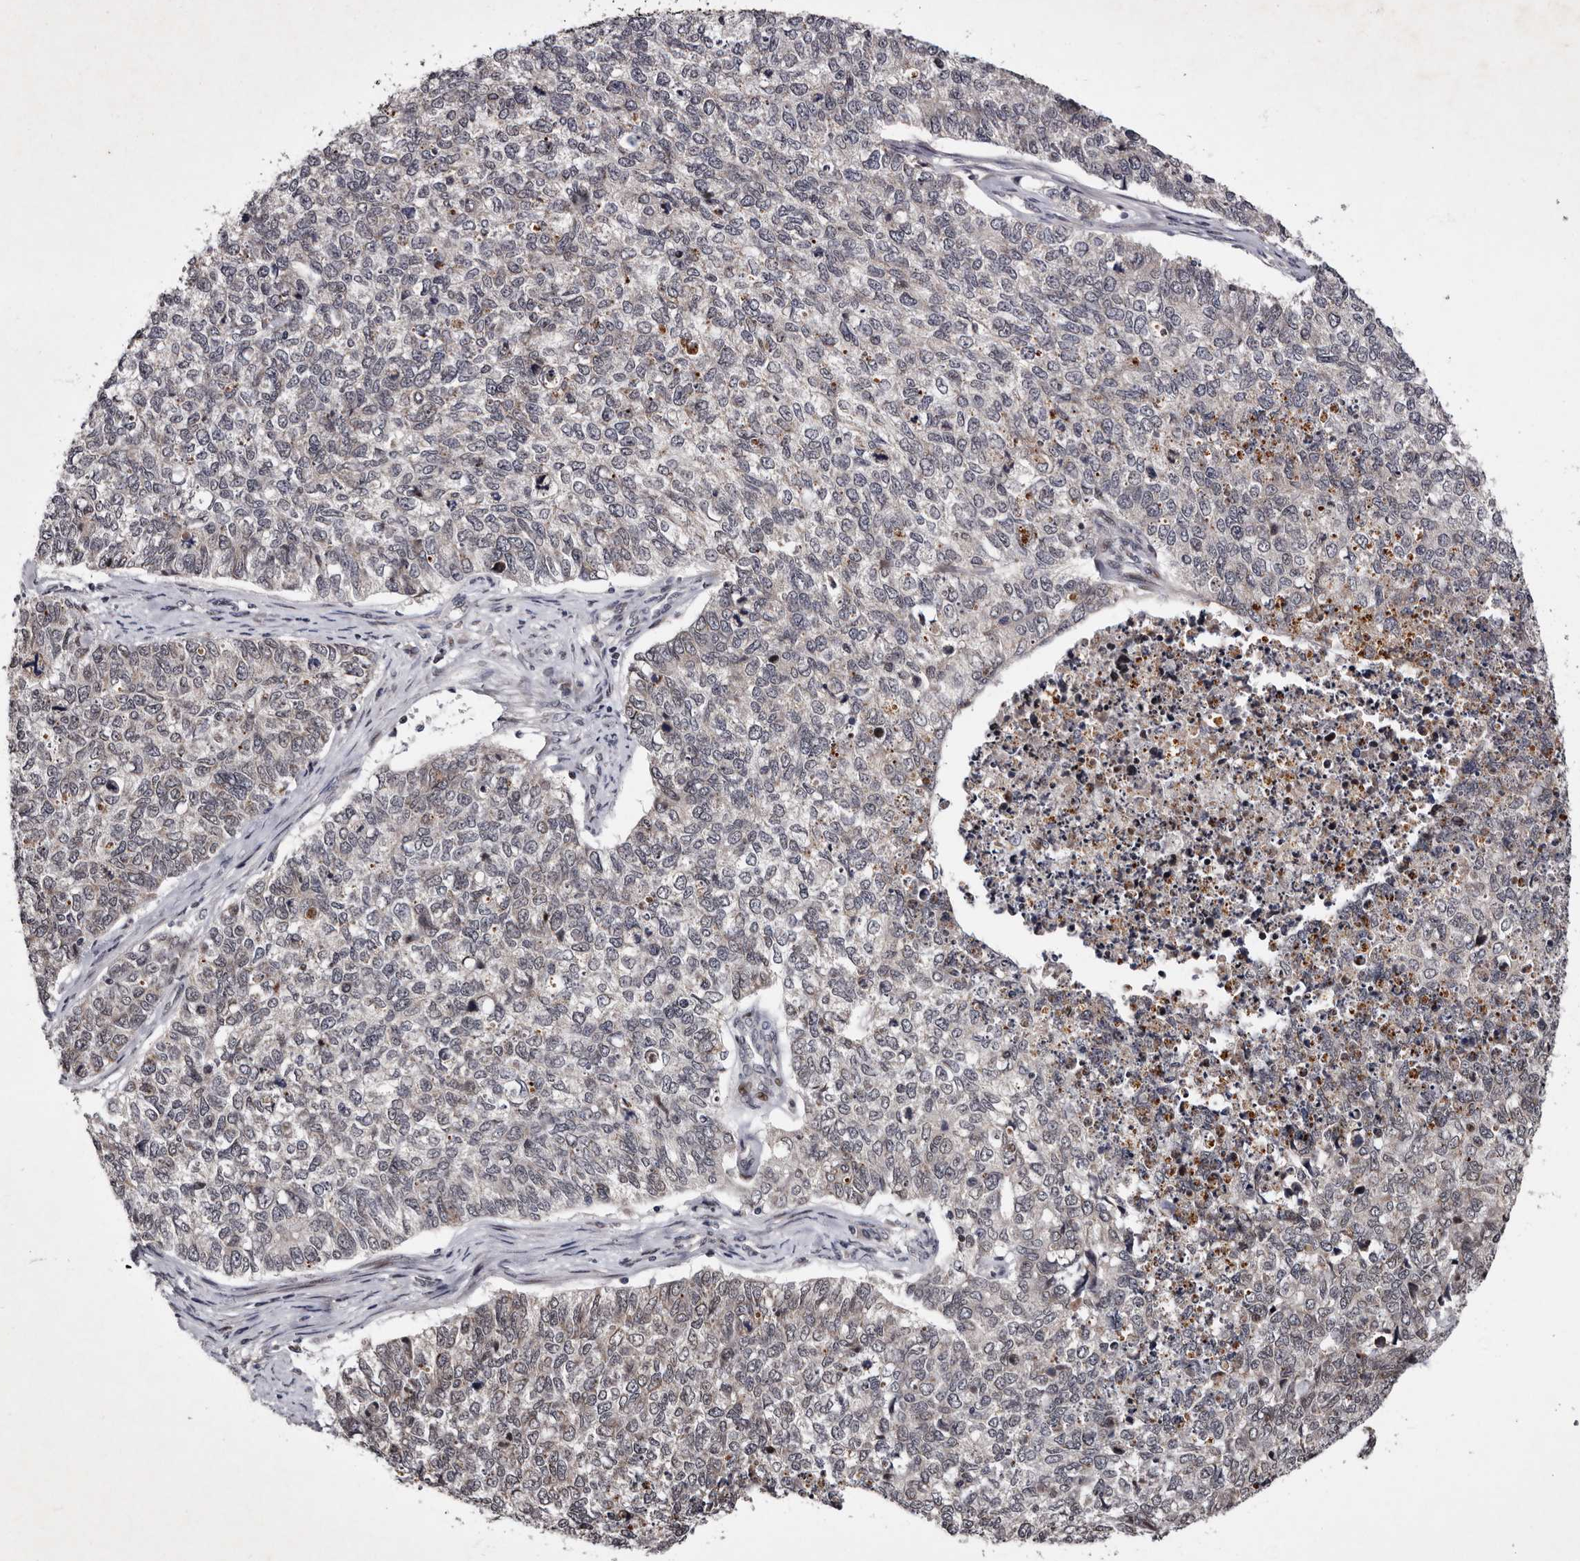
{"staining": {"intensity": "negative", "quantity": "none", "location": "none"}, "tissue": "cervical cancer", "cell_type": "Tumor cells", "image_type": "cancer", "snomed": [{"axis": "morphology", "description": "Squamous cell carcinoma, NOS"}, {"axis": "topography", "description": "Cervix"}], "caption": "This is an immunohistochemistry histopathology image of human cervical cancer. There is no positivity in tumor cells.", "gene": "TNKS", "patient": {"sex": "female", "age": 63}}